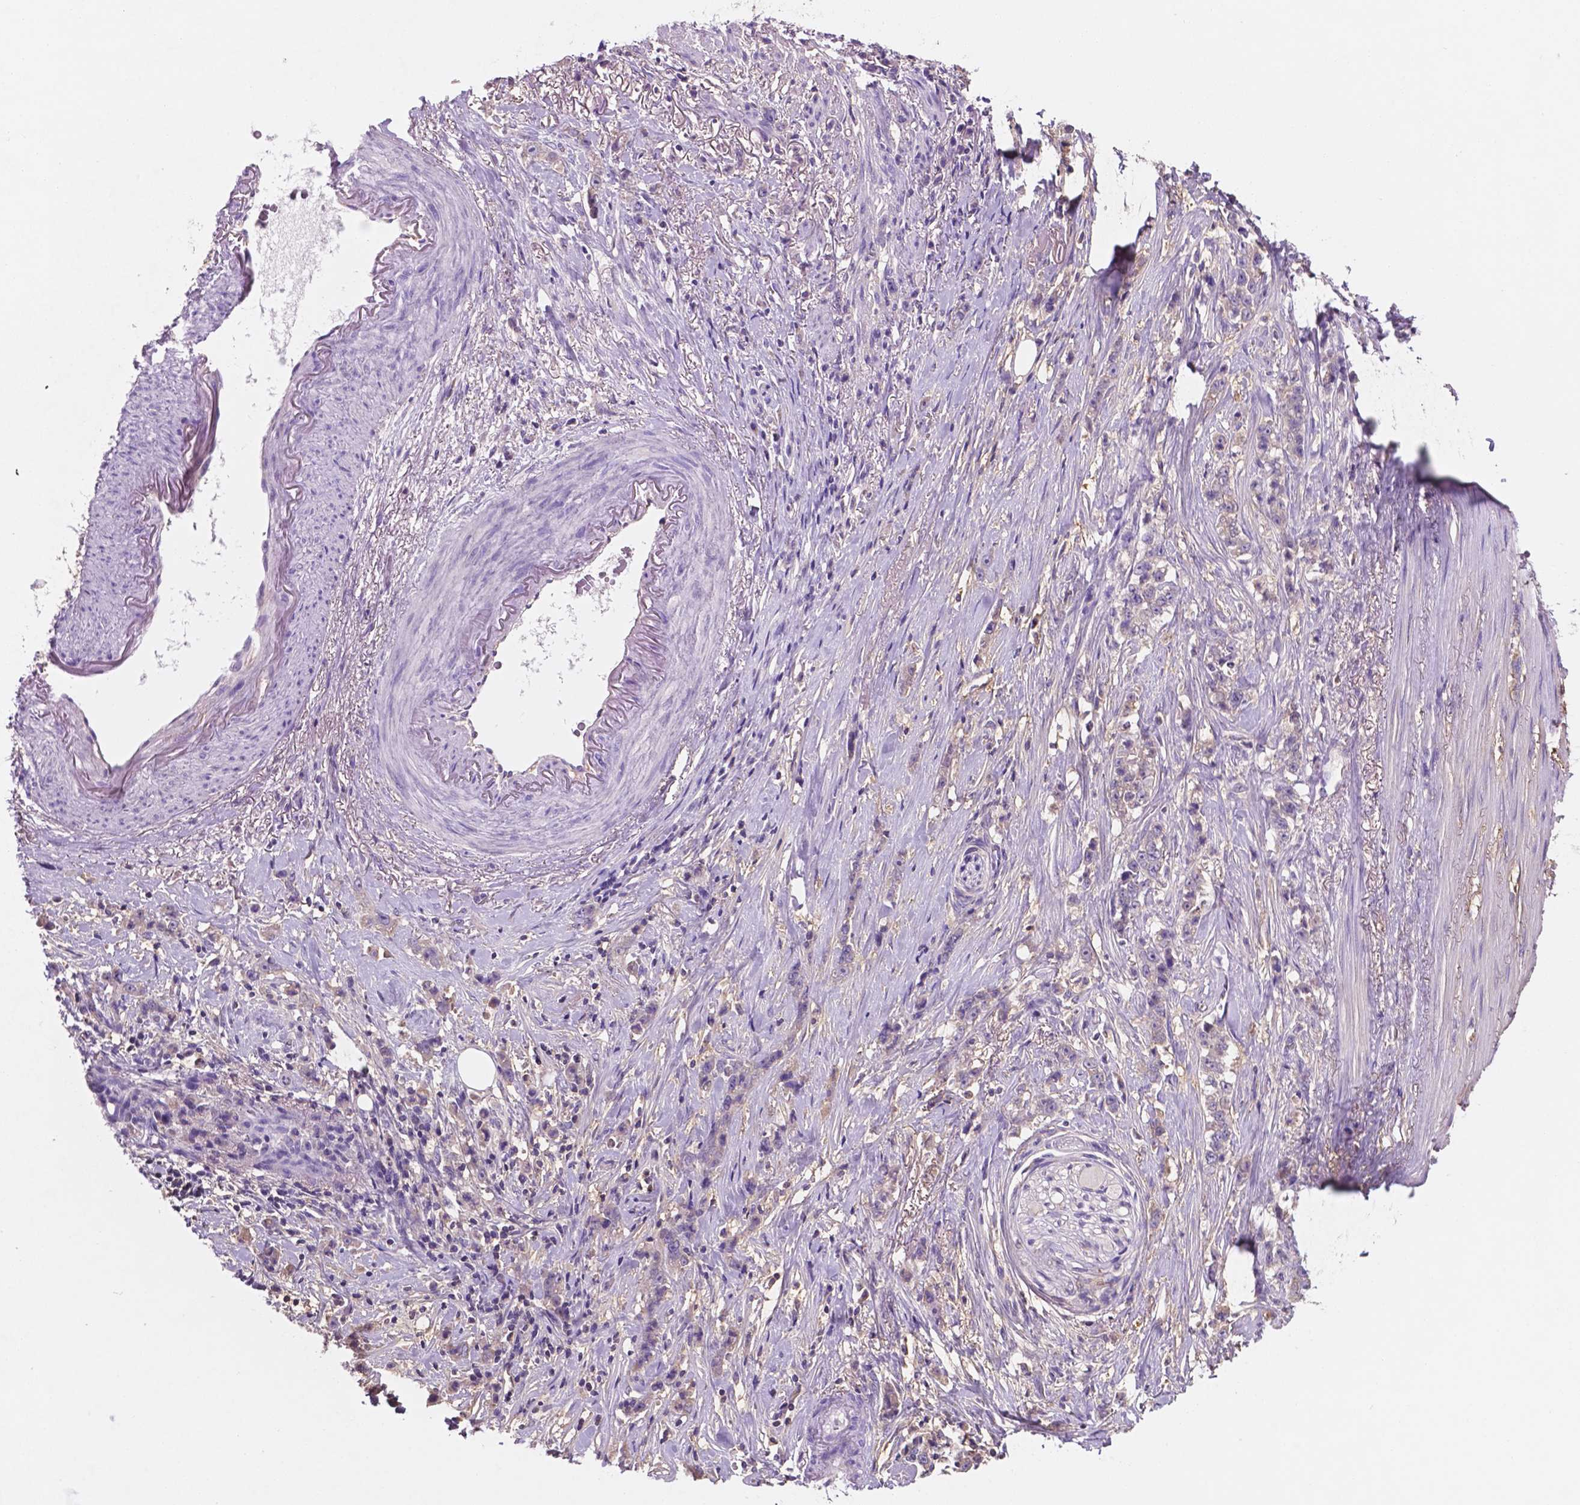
{"staining": {"intensity": "negative", "quantity": "none", "location": "none"}, "tissue": "stomach cancer", "cell_type": "Tumor cells", "image_type": "cancer", "snomed": [{"axis": "morphology", "description": "Adenocarcinoma, NOS"}, {"axis": "topography", "description": "Stomach, lower"}], "caption": "Human stomach adenocarcinoma stained for a protein using immunohistochemistry (IHC) displays no staining in tumor cells.", "gene": "MKRN2OS", "patient": {"sex": "male", "age": 88}}